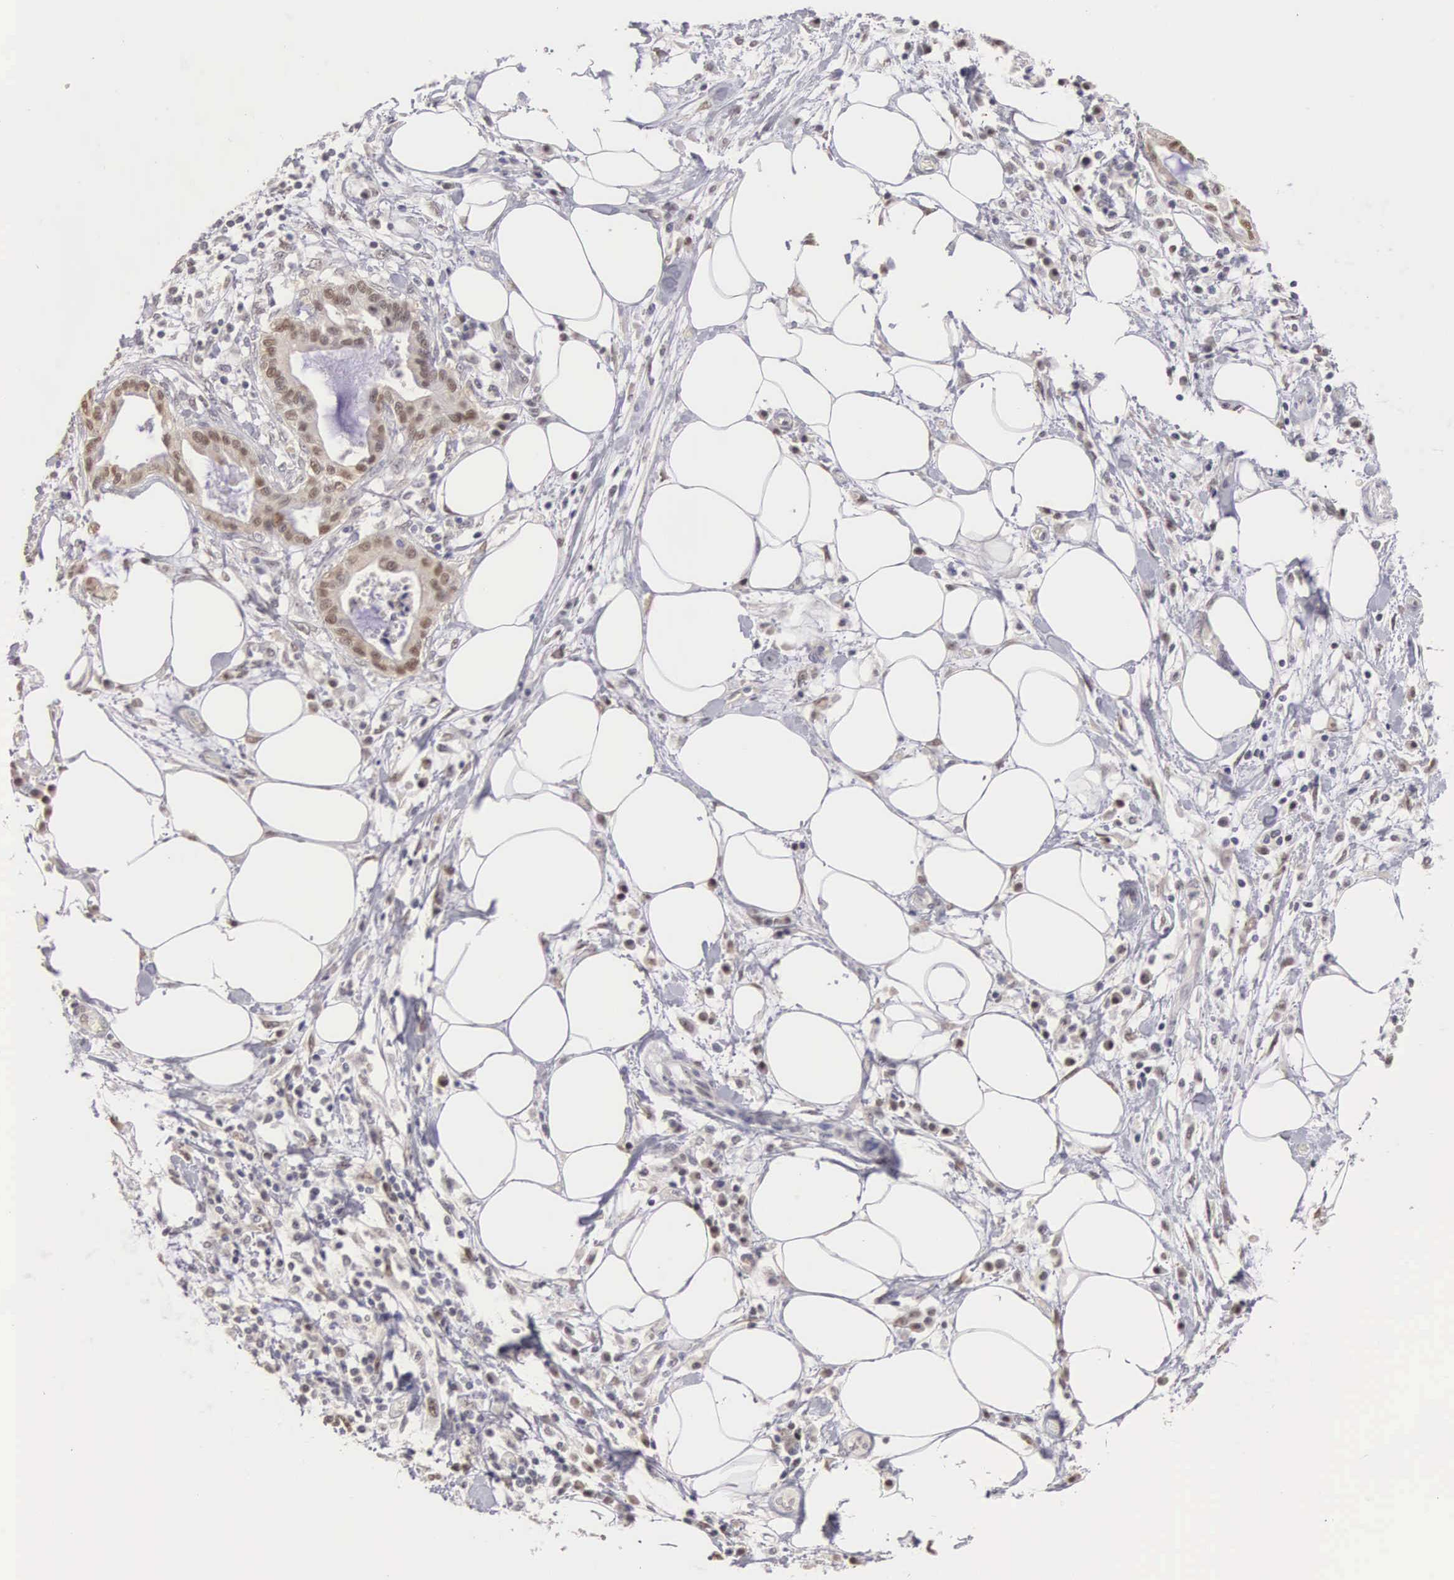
{"staining": {"intensity": "weak", "quantity": "25%-75%", "location": "nuclear"}, "tissue": "pancreatic cancer", "cell_type": "Tumor cells", "image_type": "cancer", "snomed": [{"axis": "morphology", "description": "Adenocarcinoma, NOS"}, {"axis": "topography", "description": "Pancreas"}], "caption": "Human pancreatic cancer stained for a protein (brown) demonstrates weak nuclear positive staining in about 25%-75% of tumor cells.", "gene": "UBA1", "patient": {"sex": "female", "age": 64}}